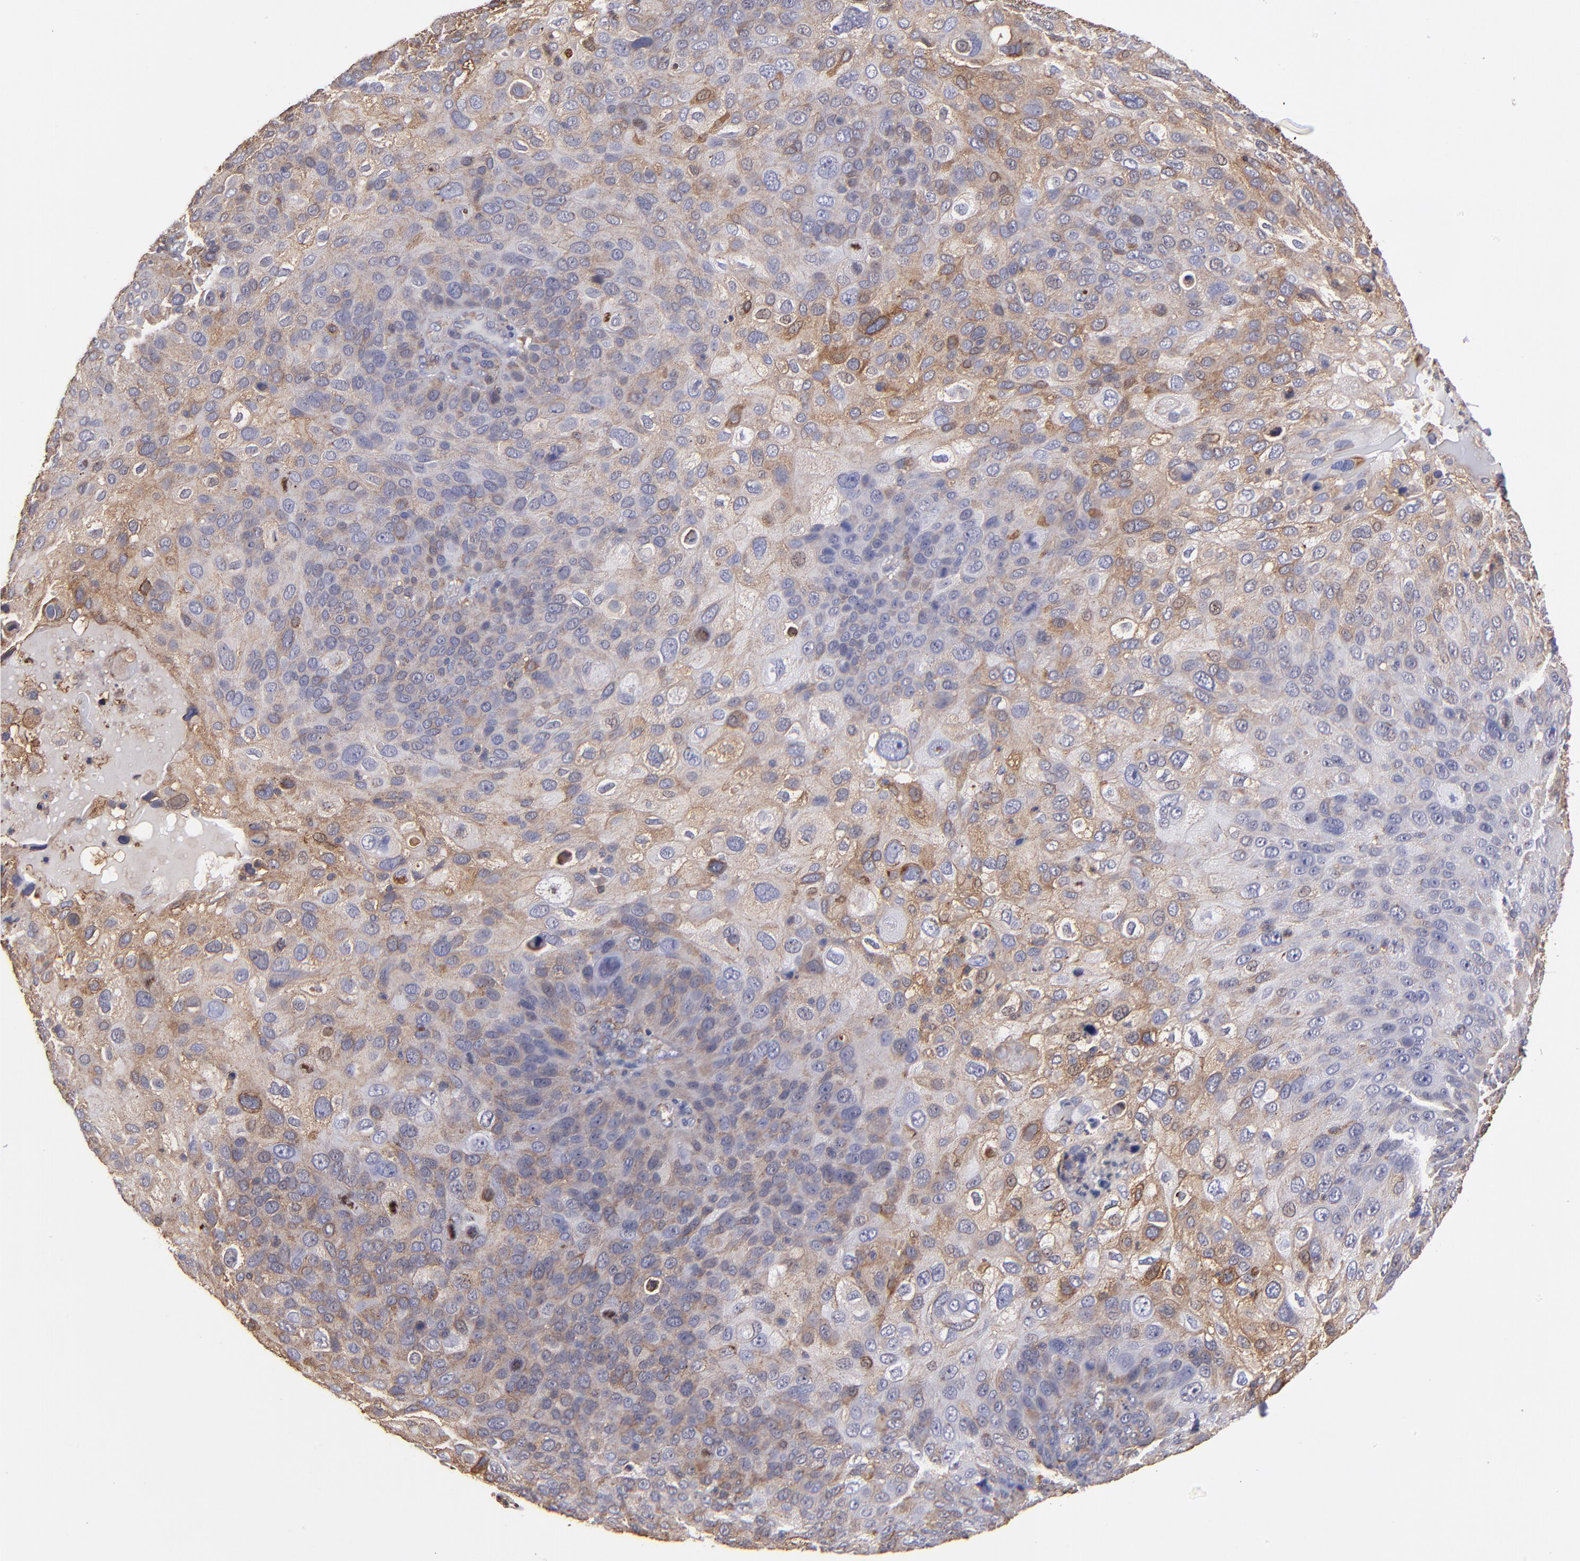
{"staining": {"intensity": "moderate", "quantity": "<25%", "location": "cytoplasmic/membranous"}, "tissue": "skin cancer", "cell_type": "Tumor cells", "image_type": "cancer", "snomed": [{"axis": "morphology", "description": "Squamous cell carcinoma, NOS"}, {"axis": "topography", "description": "Skin"}], "caption": "Tumor cells display moderate cytoplasmic/membranous positivity in approximately <25% of cells in squamous cell carcinoma (skin). (IHC, brightfield microscopy, high magnification).", "gene": "MVP", "patient": {"sex": "male", "age": 87}}